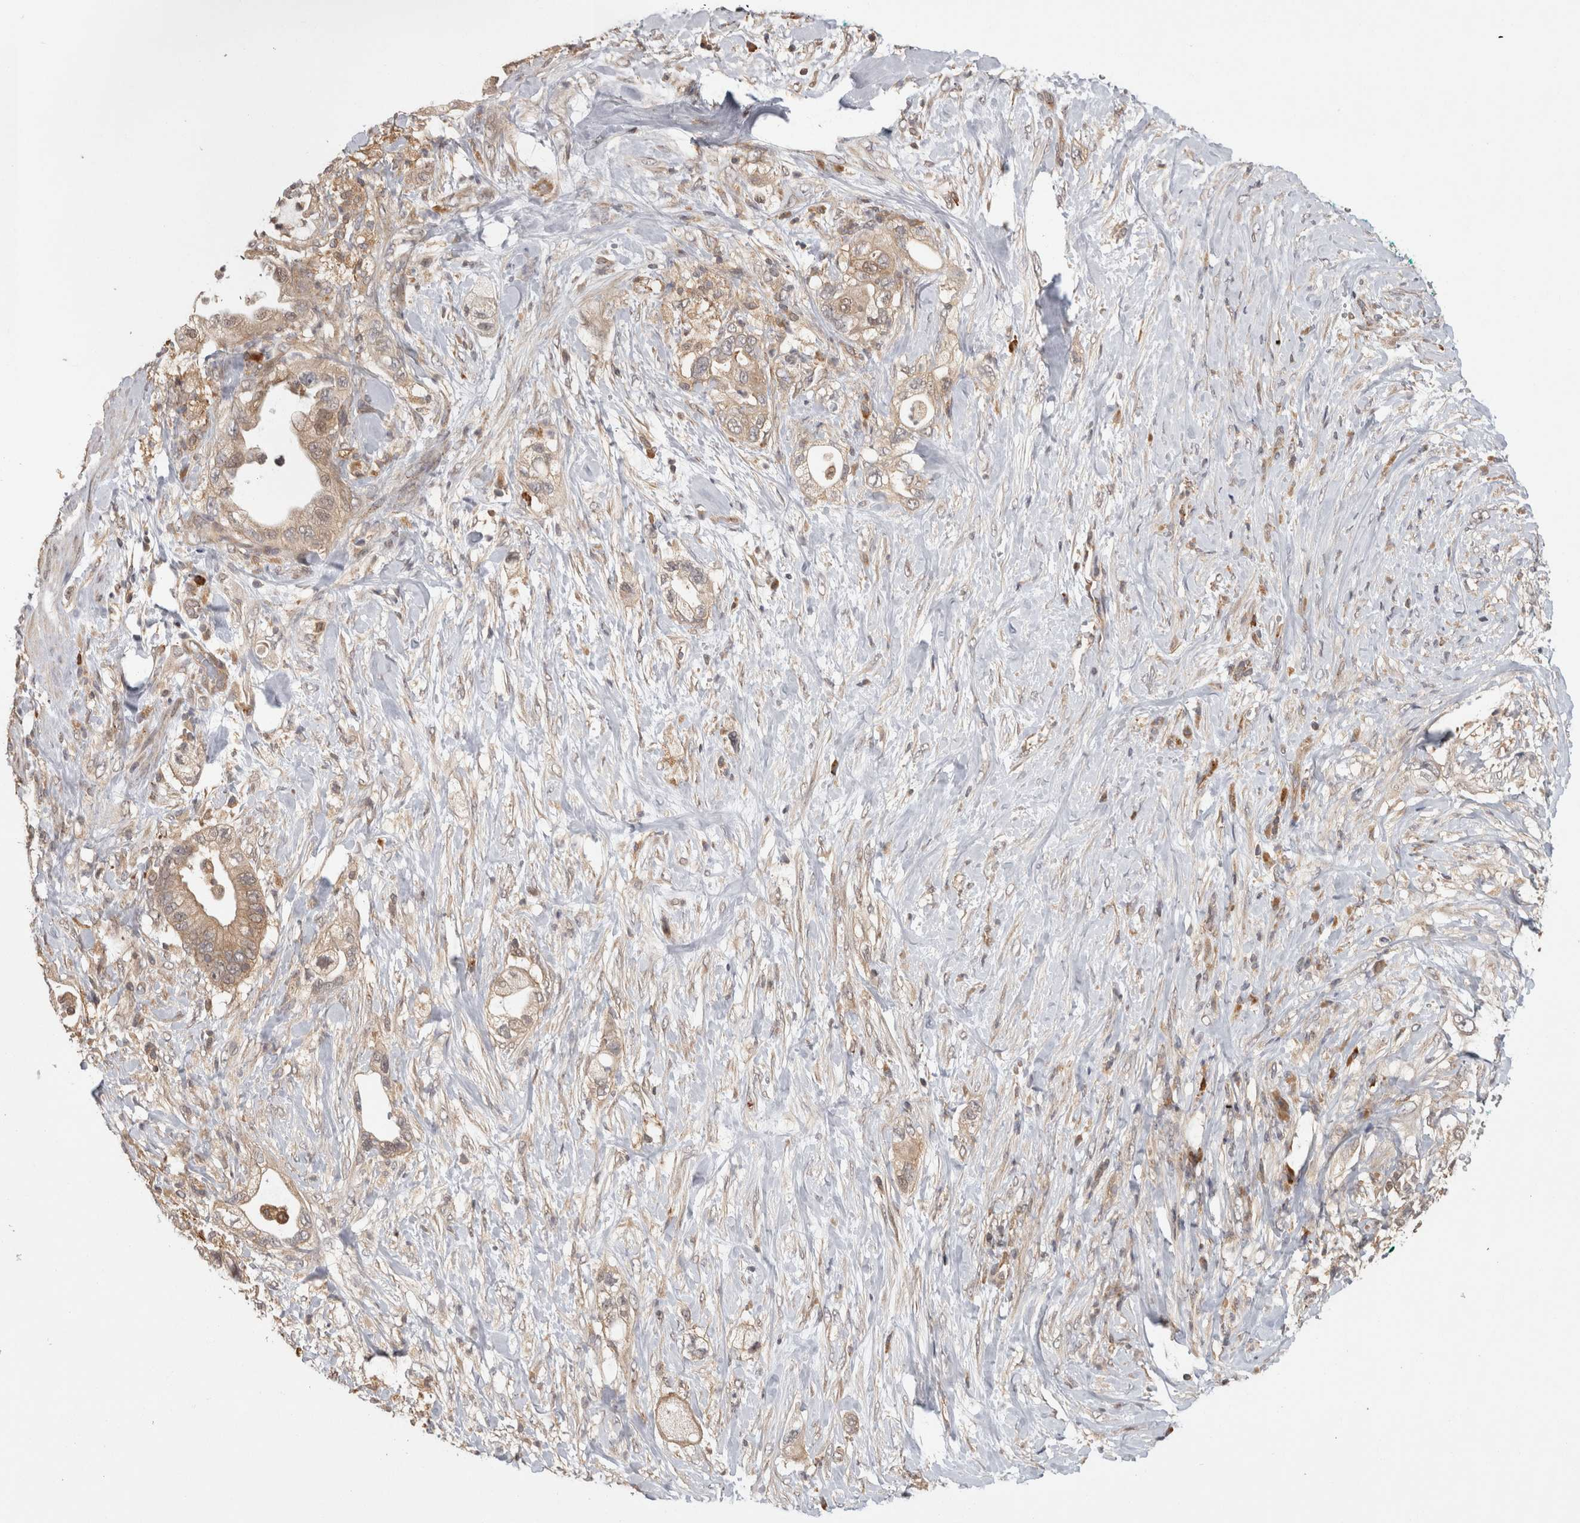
{"staining": {"intensity": "weak", "quantity": ">75%", "location": "cytoplasmic/membranous"}, "tissue": "pancreatic cancer", "cell_type": "Tumor cells", "image_type": "cancer", "snomed": [{"axis": "morphology", "description": "Adenocarcinoma, NOS"}, {"axis": "topography", "description": "Pancreas"}], "caption": "This image demonstrates adenocarcinoma (pancreatic) stained with immunohistochemistry to label a protein in brown. The cytoplasmic/membranous of tumor cells show weak positivity for the protein. Nuclei are counter-stained blue.", "gene": "ACAT2", "patient": {"sex": "male", "age": 53}}